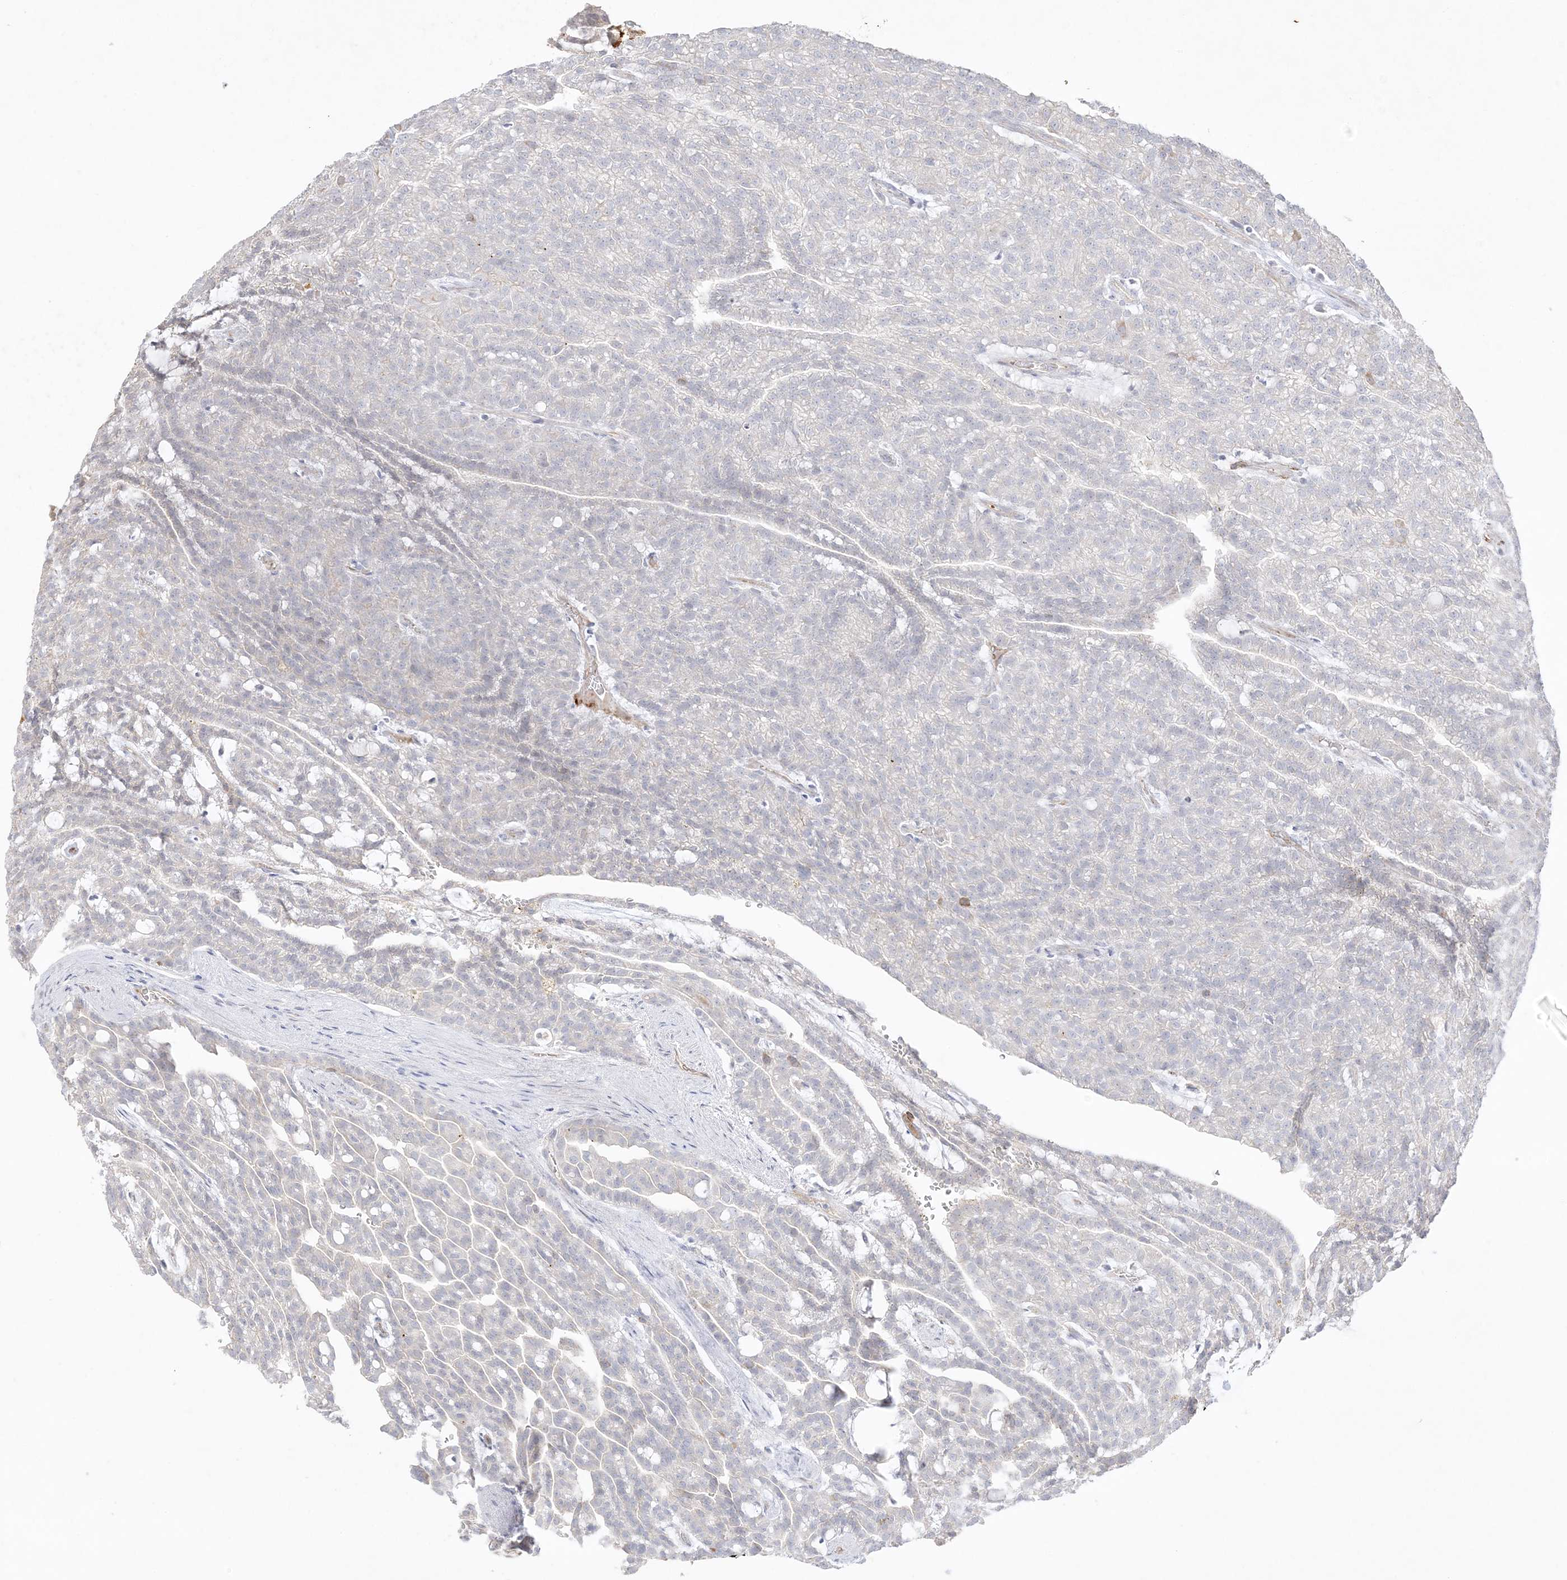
{"staining": {"intensity": "negative", "quantity": "none", "location": "none"}, "tissue": "renal cancer", "cell_type": "Tumor cells", "image_type": "cancer", "snomed": [{"axis": "morphology", "description": "Adenocarcinoma, NOS"}, {"axis": "topography", "description": "Kidney"}], "caption": "The histopathology image demonstrates no staining of tumor cells in renal cancer (adenocarcinoma).", "gene": "TRANK1", "patient": {"sex": "male", "age": 63}}